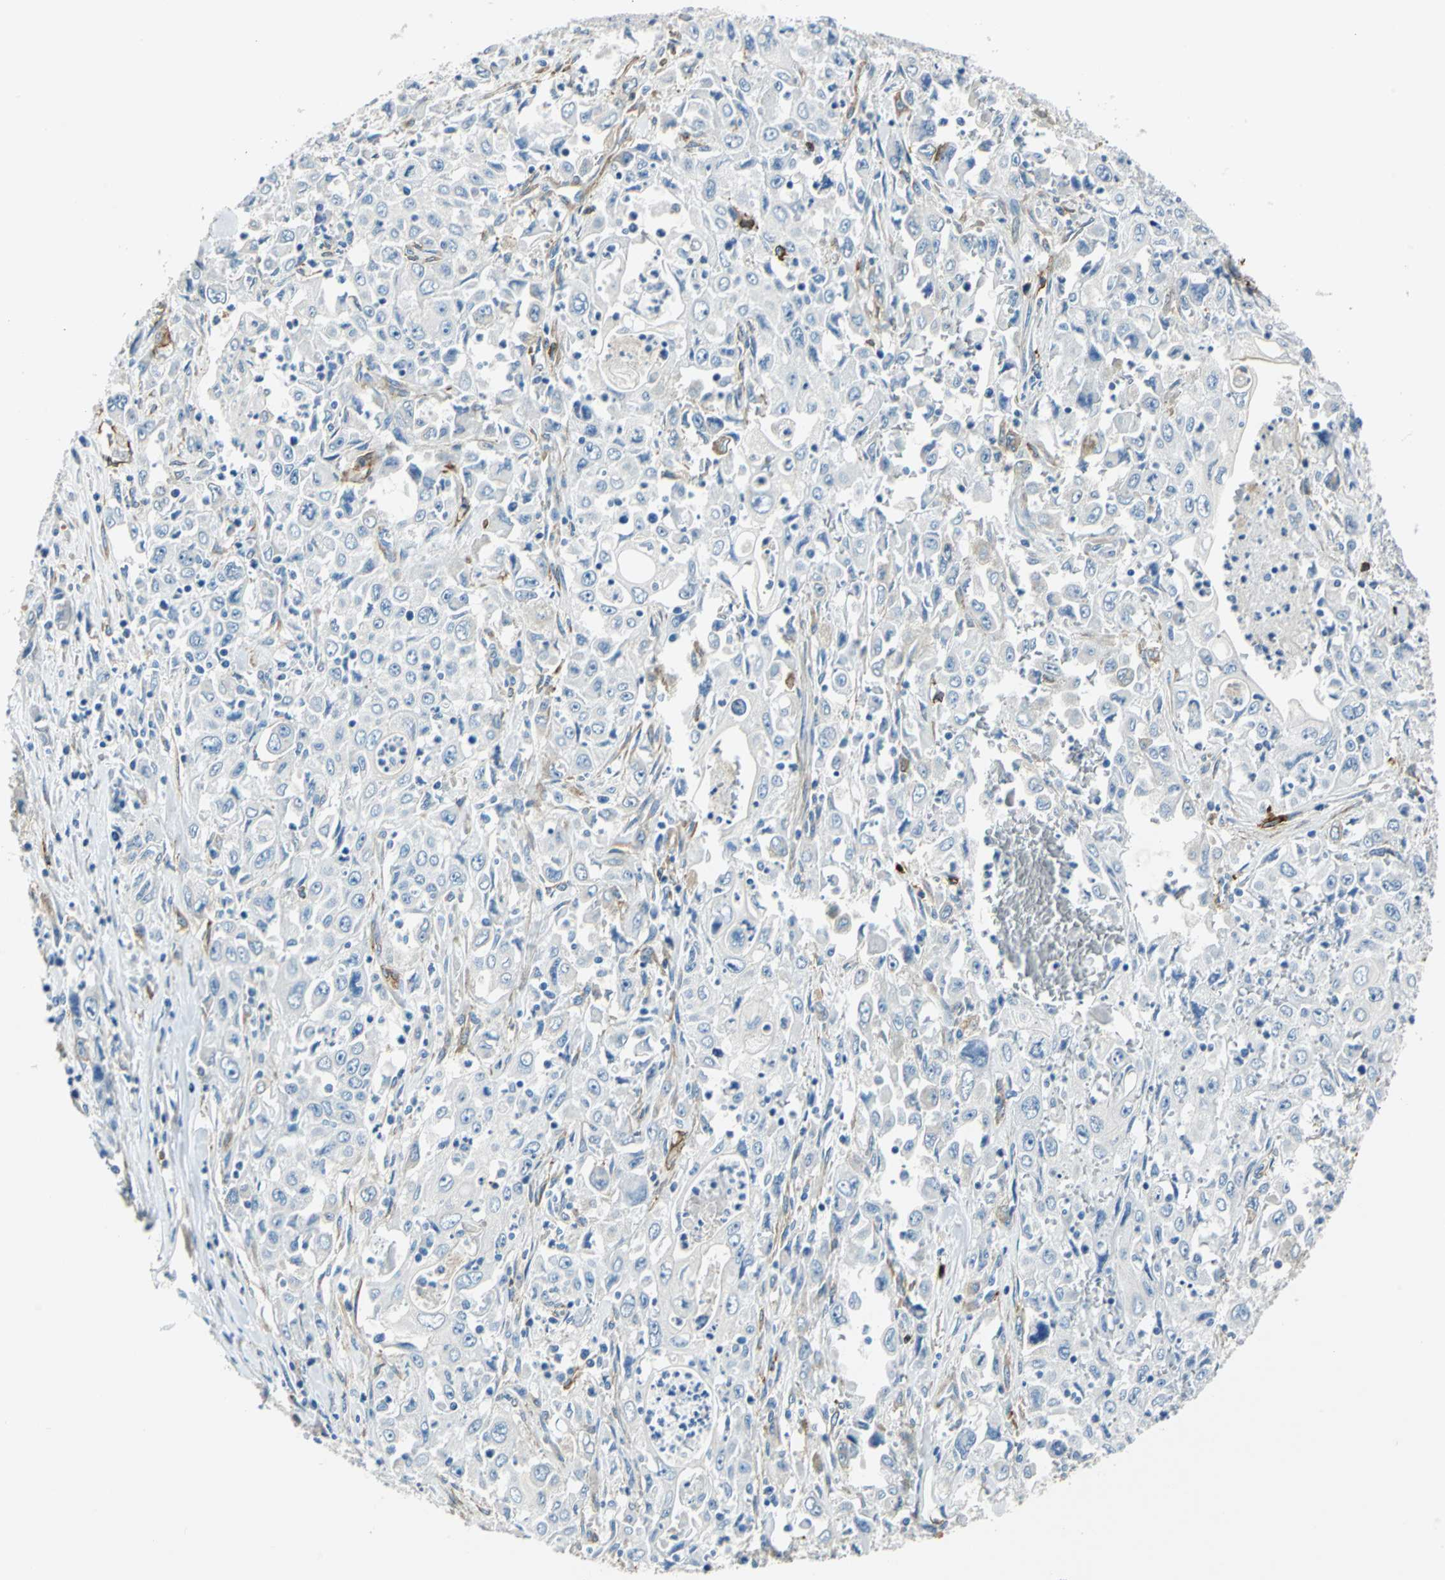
{"staining": {"intensity": "negative", "quantity": "none", "location": "none"}, "tissue": "pancreatic cancer", "cell_type": "Tumor cells", "image_type": "cancer", "snomed": [{"axis": "morphology", "description": "Adenocarcinoma, NOS"}, {"axis": "topography", "description": "Pancreas"}], "caption": "The immunohistochemistry (IHC) micrograph has no significant expression in tumor cells of pancreatic adenocarcinoma tissue.", "gene": "AKAP12", "patient": {"sex": "male", "age": 70}}